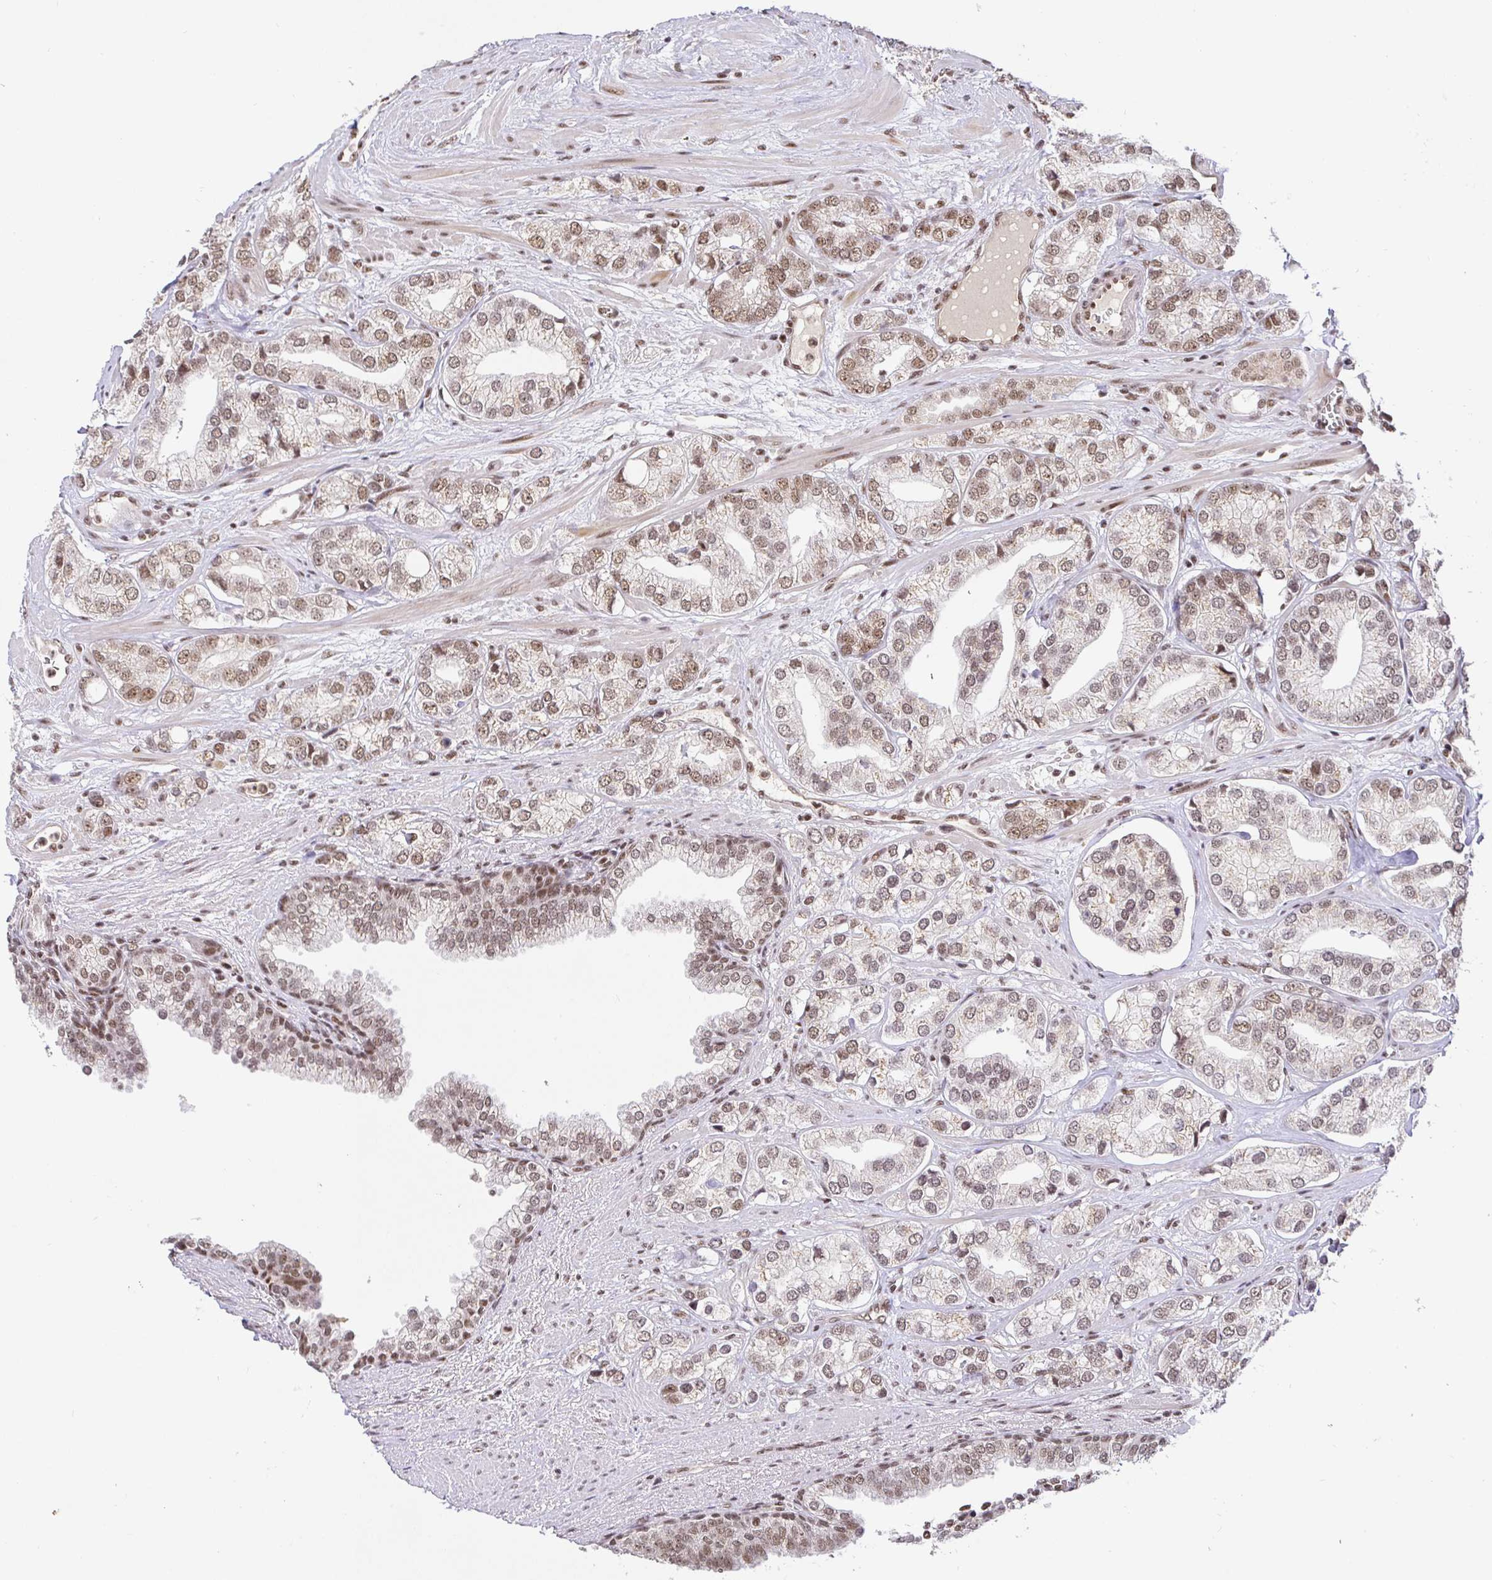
{"staining": {"intensity": "moderate", "quantity": ">75%", "location": "nuclear"}, "tissue": "prostate cancer", "cell_type": "Tumor cells", "image_type": "cancer", "snomed": [{"axis": "morphology", "description": "Adenocarcinoma, High grade"}, {"axis": "topography", "description": "Prostate"}], "caption": "Human prostate cancer stained with a protein marker reveals moderate staining in tumor cells.", "gene": "USF1", "patient": {"sex": "male", "age": 58}}